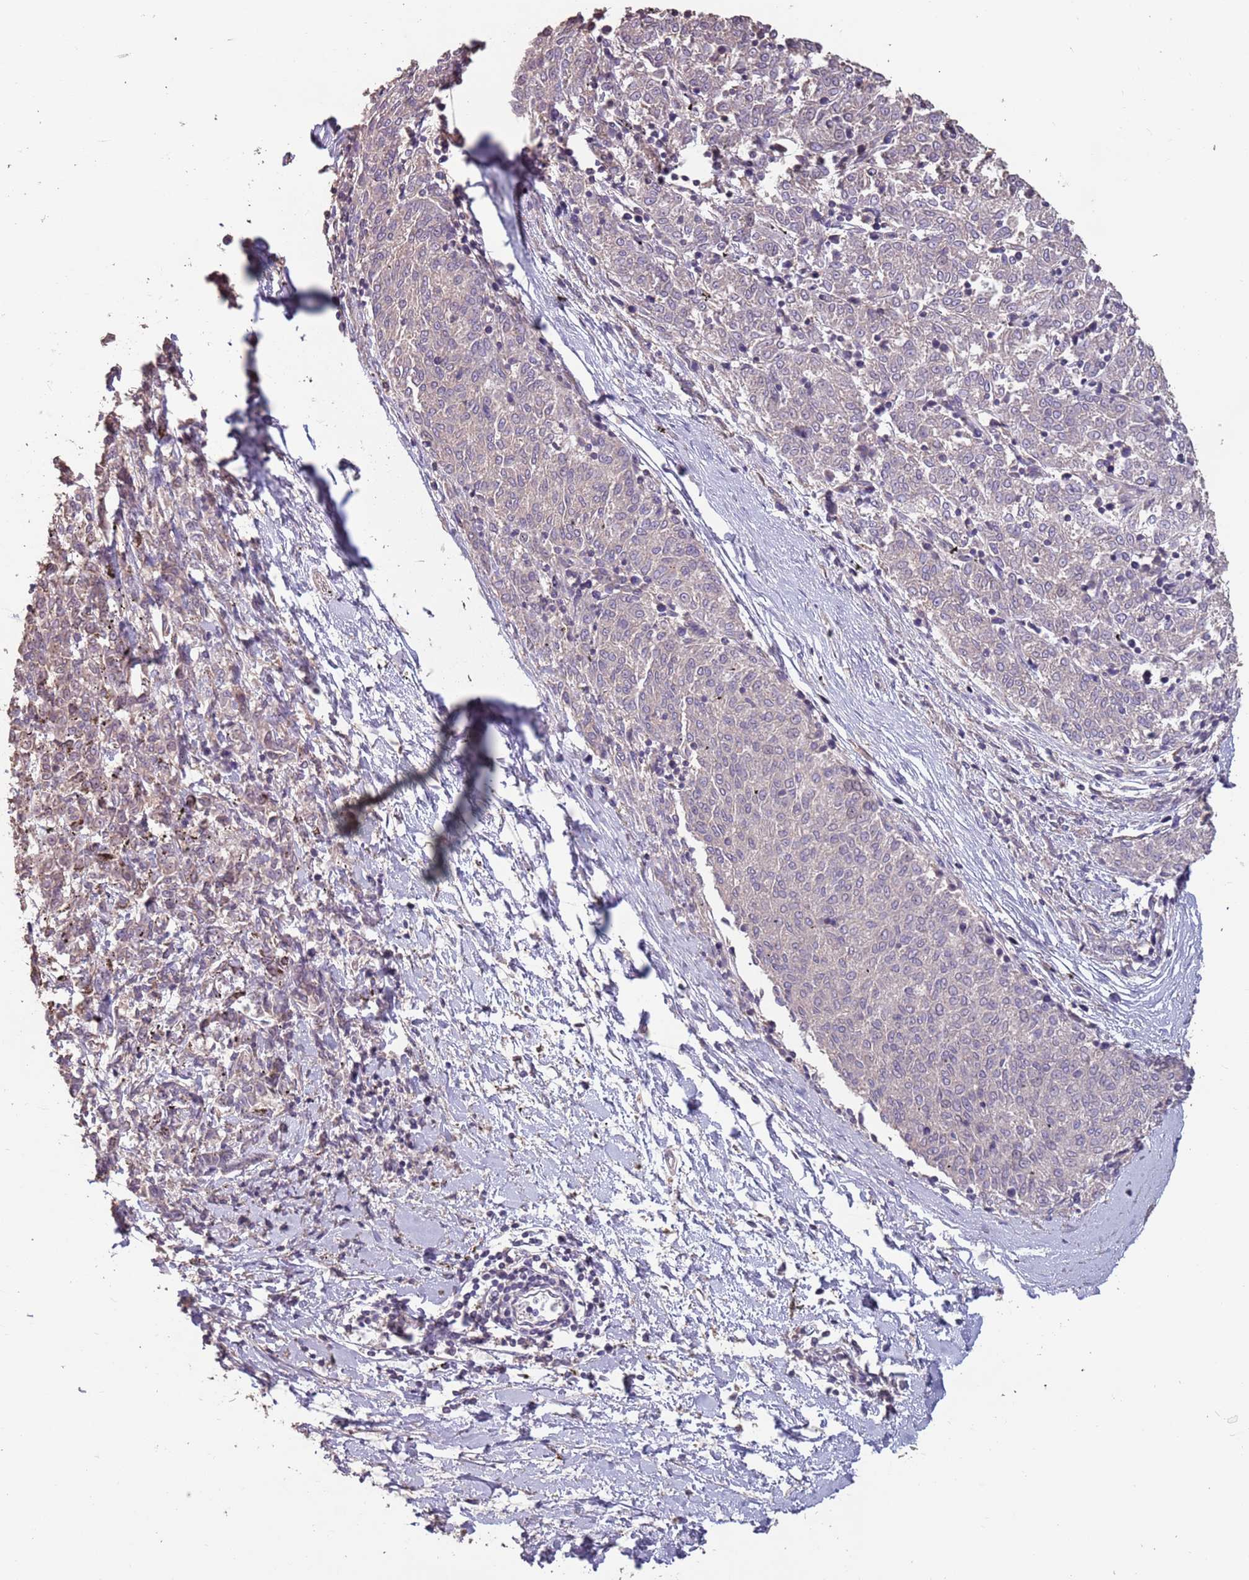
{"staining": {"intensity": "negative", "quantity": "none", "location": "none"}, "tissue": "melanoma", "cell_type": "Tumor cells", "image_type": "cancer", "snomed": [{"axis": "morphology", "description": "Malignant melanoma, NOS"}, {"axis": "topography", "description": "Skin"}], "caption": "IHC photomicrograph of melanoma stained for a protein (brown), which shows no staining in tumor cells. Nuclei are stained in blue.", "gene": "MBD3L1", "patient": {"sex": "female", "age": 72}}